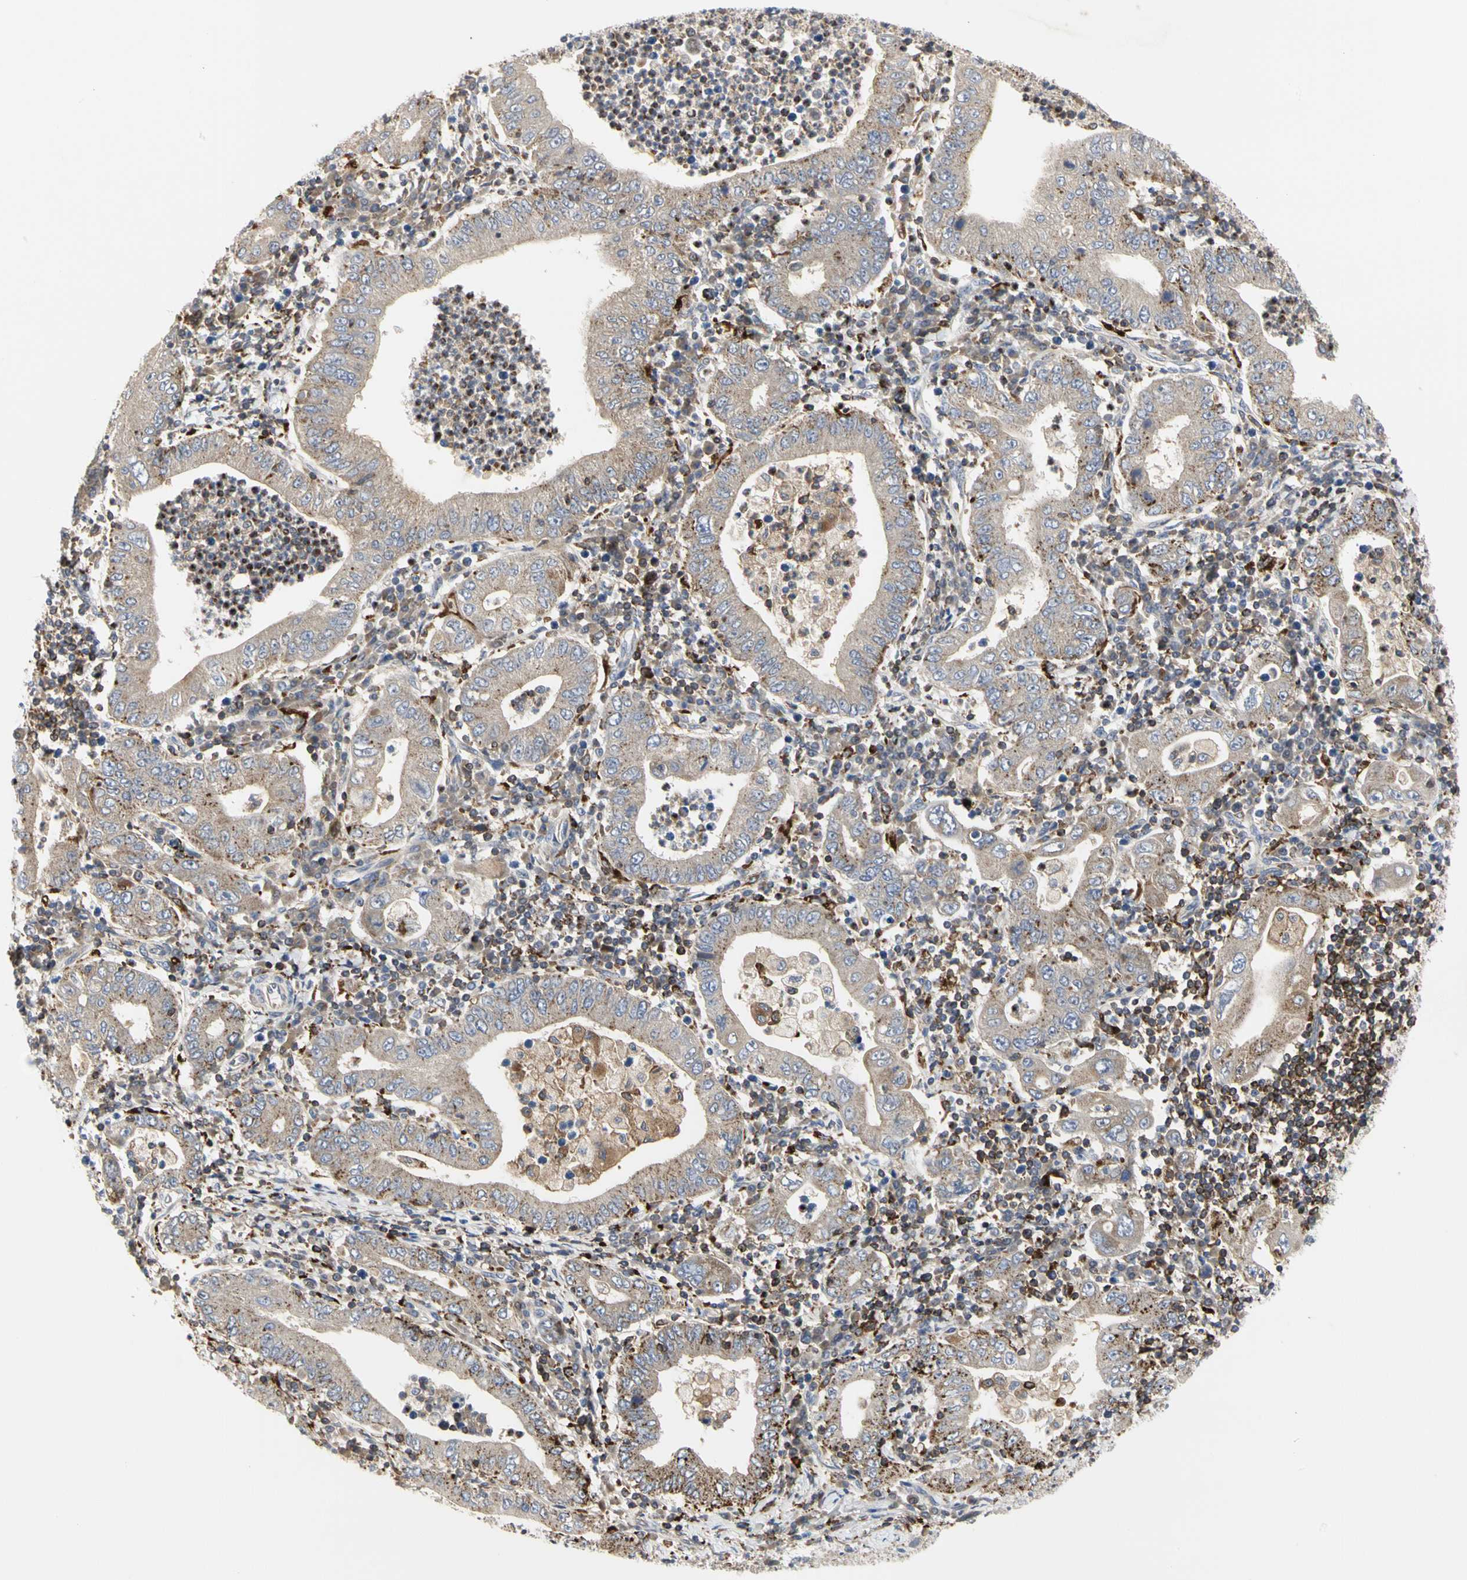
{"staining": {"intensity": "weak", "quantity": ">75%", "location": "cytoplasmic/membranous"}, "tissue": "stomach cancer", "cell_type": "Tumor cells", "image_type": "cancer", "snomed": [{"axis": "morphology", "description": "Normal tissue, NOS"}, {"axis": "morphology", "description": "Adenocarcinoma, NOS"}, {"axis": "topography", "description": "Esophagus"}, {"axis": "topography", "description": "Stomach, upper"}, {"axis": "topography", "description": "Peripheral nerve tissue"}], "caption": "Stomach cancer (adenocarcinoma) was stained to show a protein in brown. There is low levels of weak cytoplasmic/membranous positivity in approximately >75% of tumor cells. Using DAB (3,3'-diaminobenzidine) (brown) and hematoxylin (blue) stains, captured at high magnification using brightfield microscopy.", "gene": "NAPG", "patient": {"sex": "male", "age": 62}}